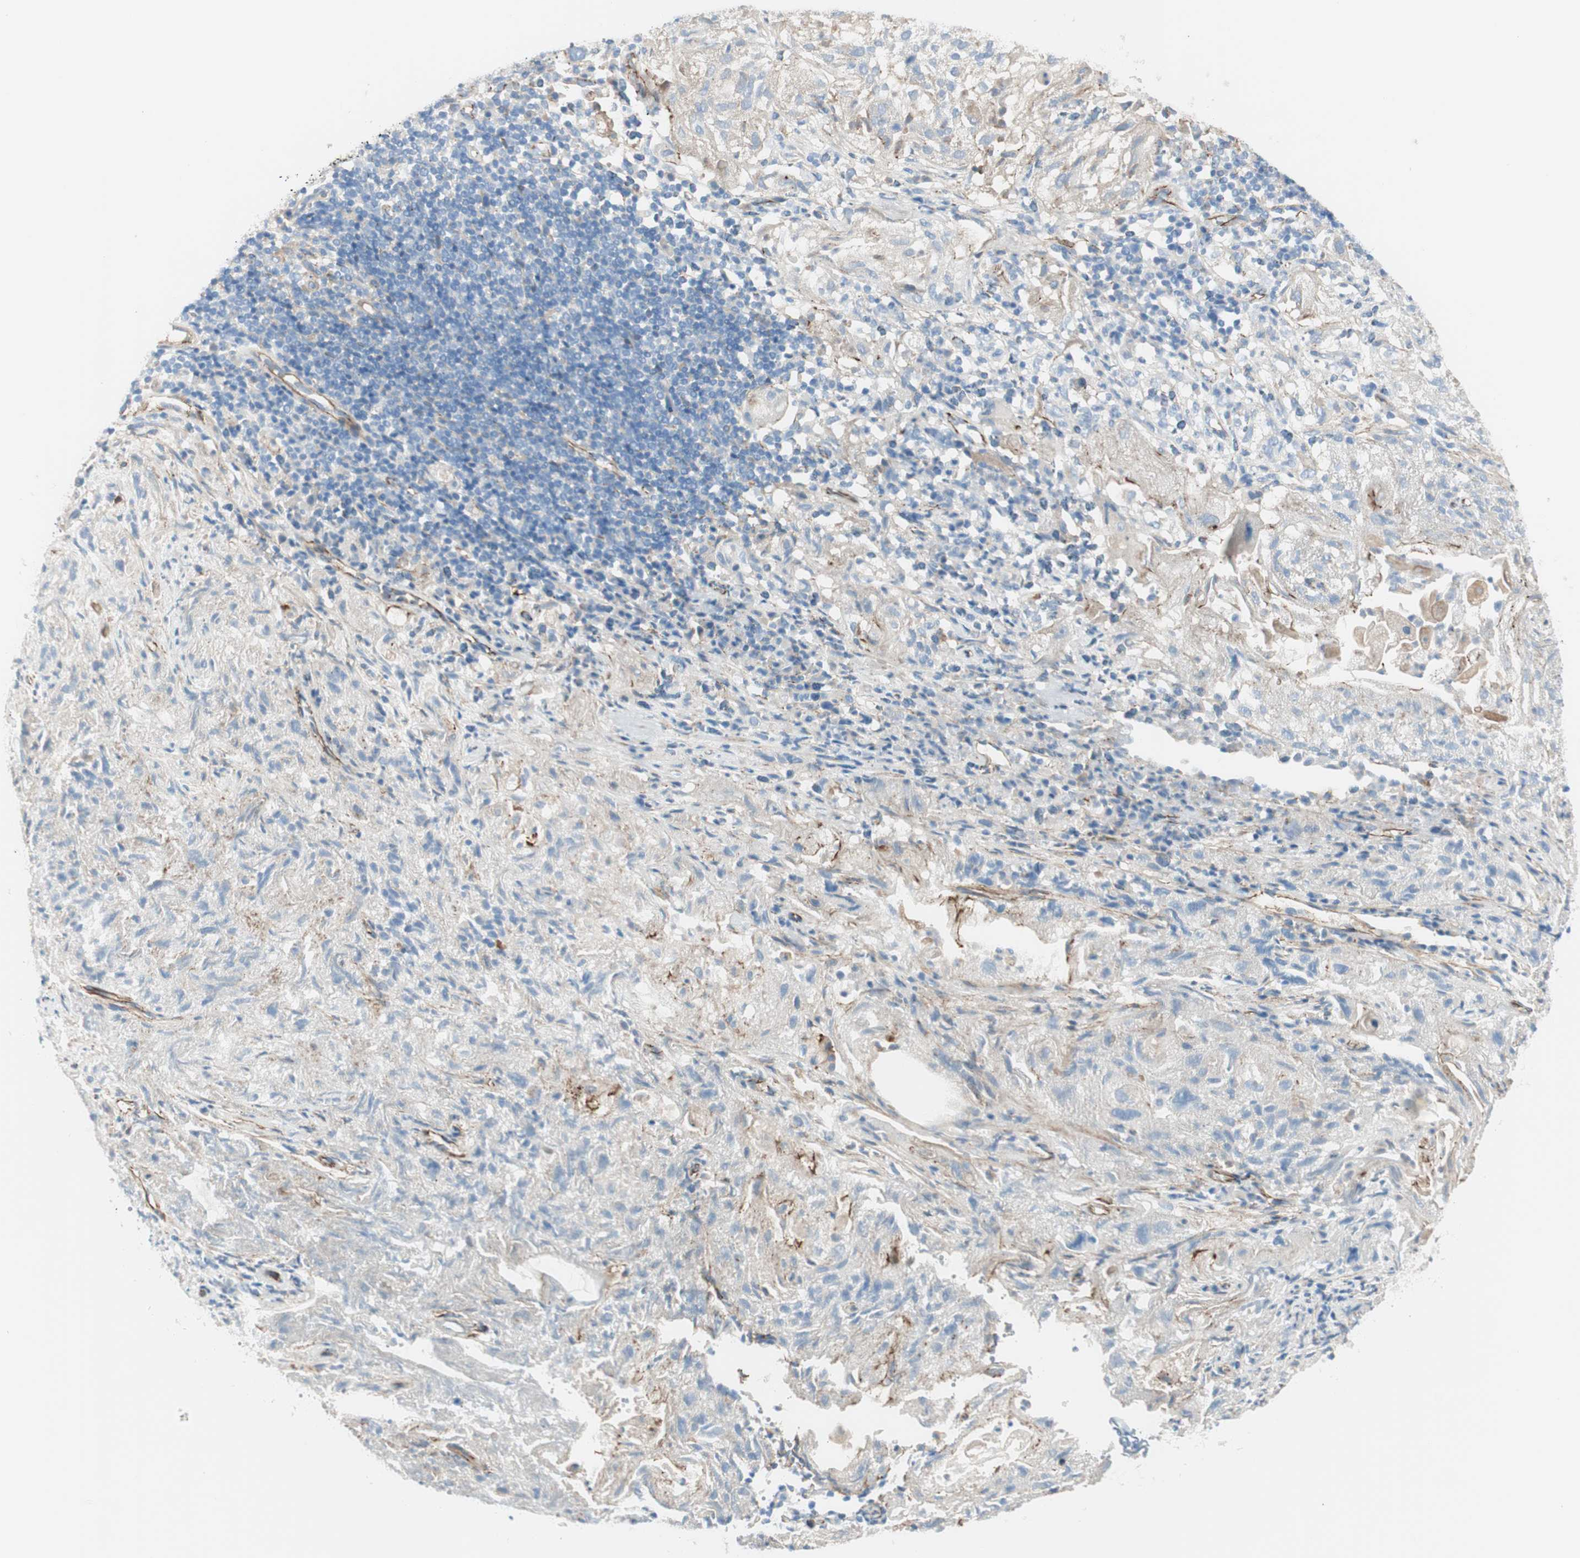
{"staining": {"intensity": "weak", "quantity": "25%-75%", "location": "cytoplasmic/membranous"}, "tissue": "lung cancer", "cell_type": "Tumor cells", "image_type": "cancer", "snomed": [{"axis": "morphology", "description": "Inflammation, NOS"}, {"axis": "morphology", "description": "Squamous cell carcinoma, NOS"}, {"axis": "topography", "description": "Lymph node"}, {"axis": "topography", "description": "Soft tissue"}, {"axis": "topography", "description": "Lung"}], "caption": "The immunohistochemical stain labels weak cytoplasmic/membranous expression in tumor cells of lung cancer (squamous cell carcinoma) tissue. (Brightfield microscopy of DAB IHC at high magnification).", "gene": "TJP1", "patient": {"sex": "male", "age": 66}}